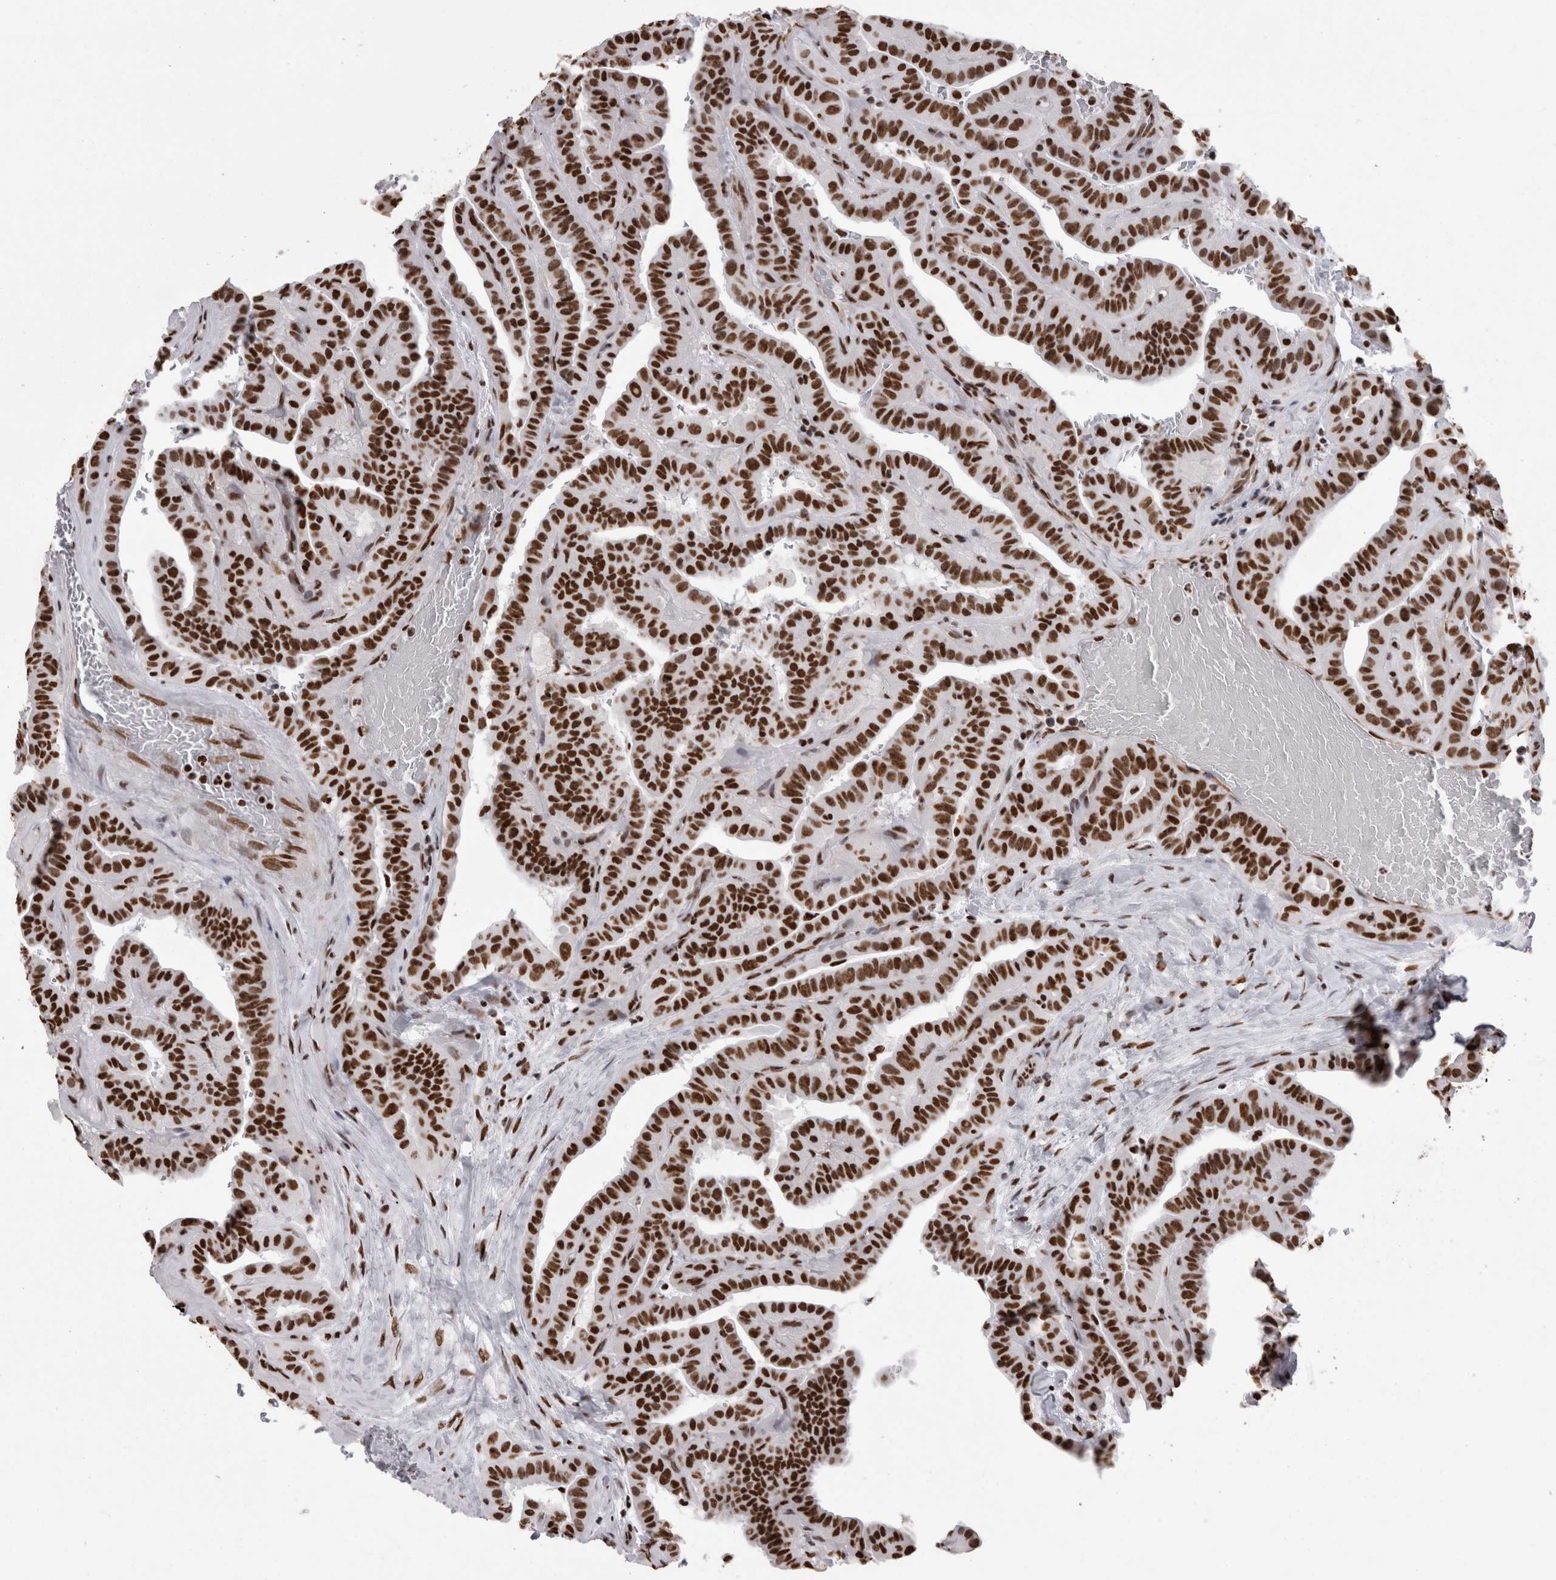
{"staining": {"intensity": "strong", "quantity": ">75%", "location": "nuclear"}, "tissue": "thyroid cancer", "cell_type": "Tumor cells", "image_type": "cancer", "snomed": [{"axis": "morphology", "description": "Papillary adenocarcinoma, NOS"}, {"axis": "topography", "description": "Thyroid gland"}], "caption": "This histopathology image reveals thyroid papillary adenocarcinoma stained with immunohistochemistry to label a protein in brown. The nuclear of tumor cells show strong positivity for the protein. Nuclei are counter-stained blue.", "gene": "HNRNPM", "patient": {"sex": "male", "age": 77}}